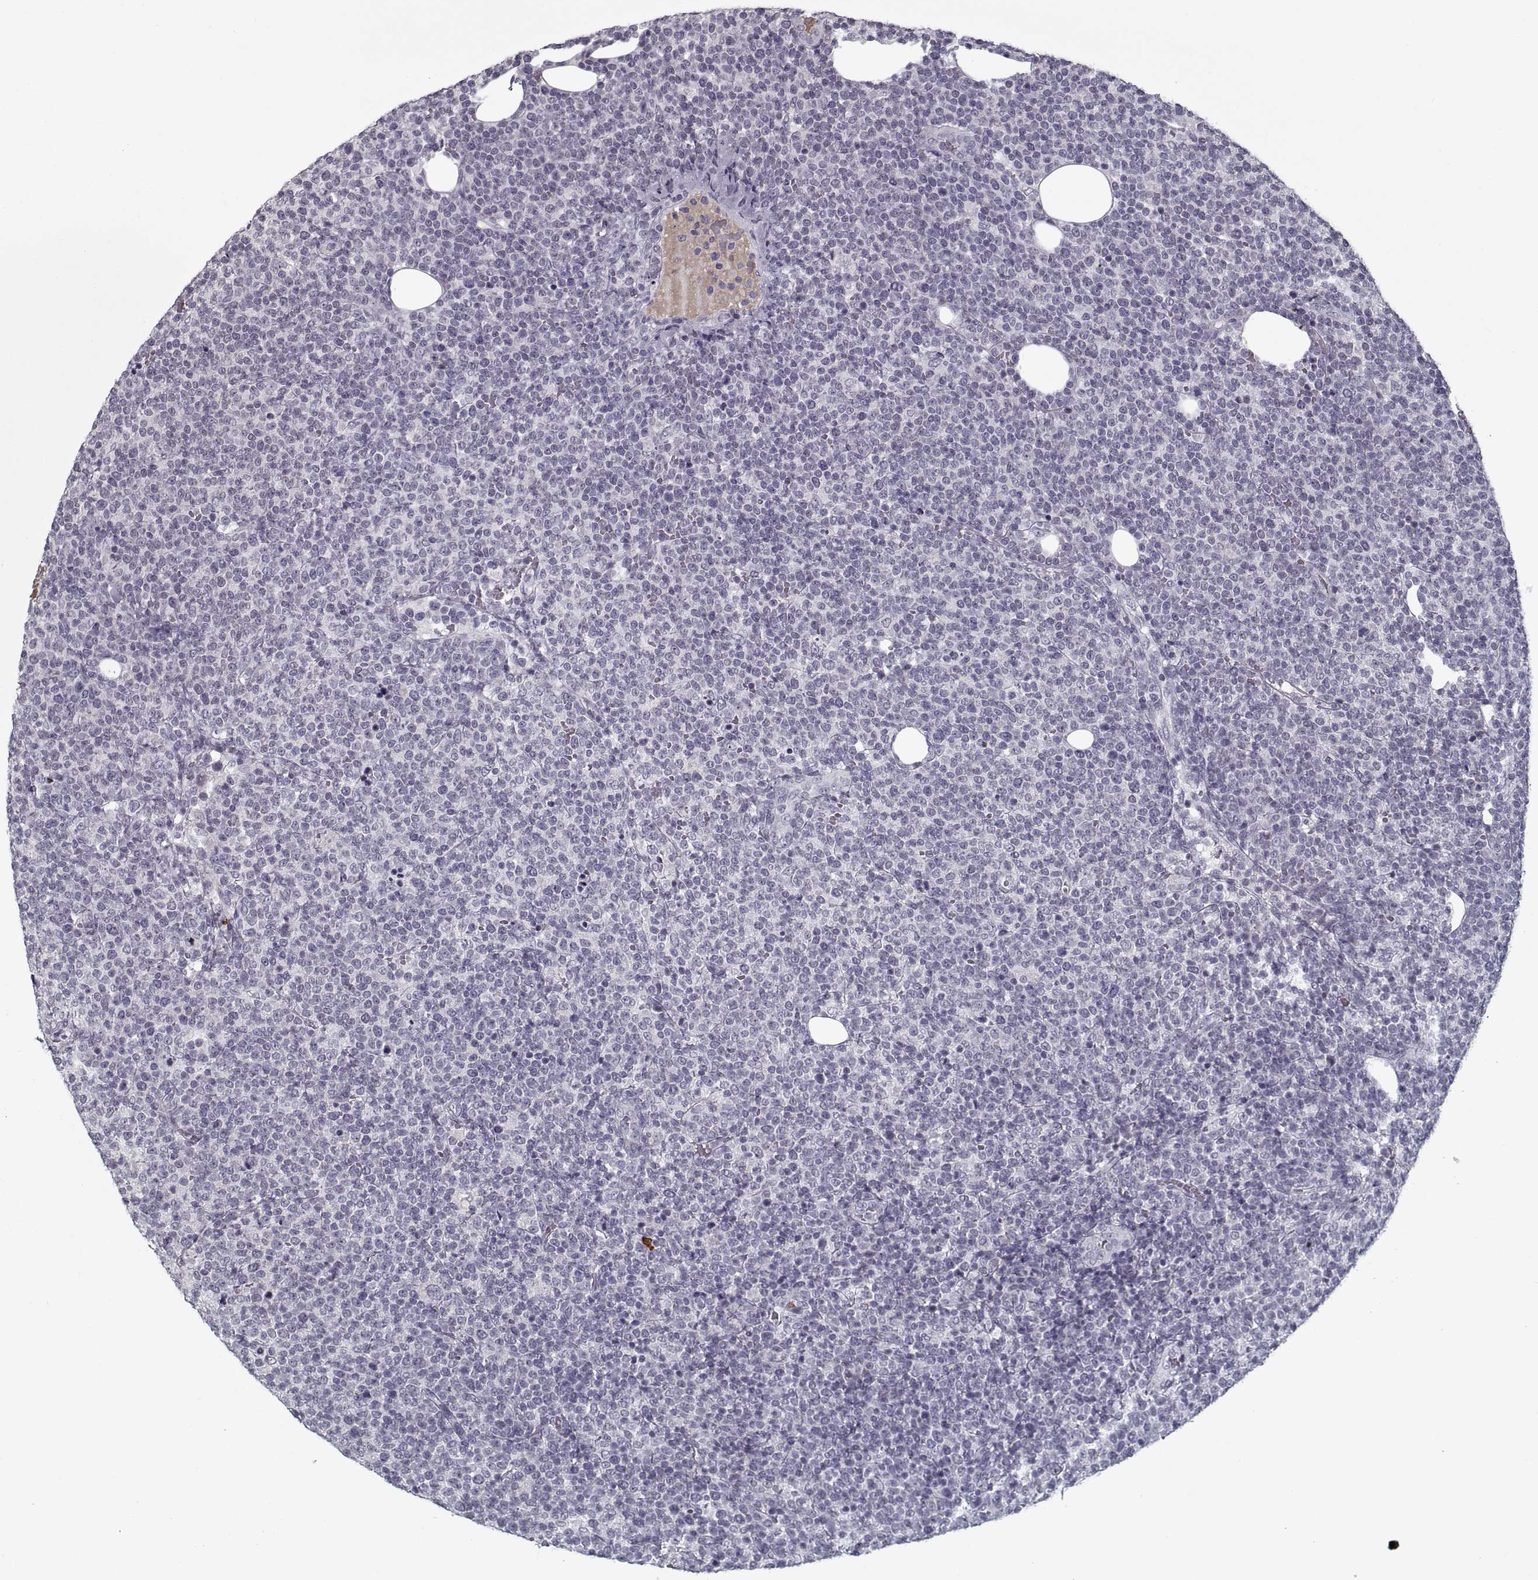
{"staining": {"intensity": "negative", "quantity": "none", "location": "none"}, "tissue": "lymphoma", "cell_type": "Tumor cells", "image_type": "cancer", "snomed": [{"axis": "morphology", "description": "Malignant lymphoma, non-Hodgkin's type, High grade"}, {"axis": "topography", "description": "Lymph node"}], "caption": "DAB immunohistochemical staining of human lymphoma displays no significant staining in tumor cells. The staining is performed using DAB brown chromogen with nuclei counter-stained in using hematoxylin.", "gene": "GAD2", "patient": {"sex": "male", "age": 61}}